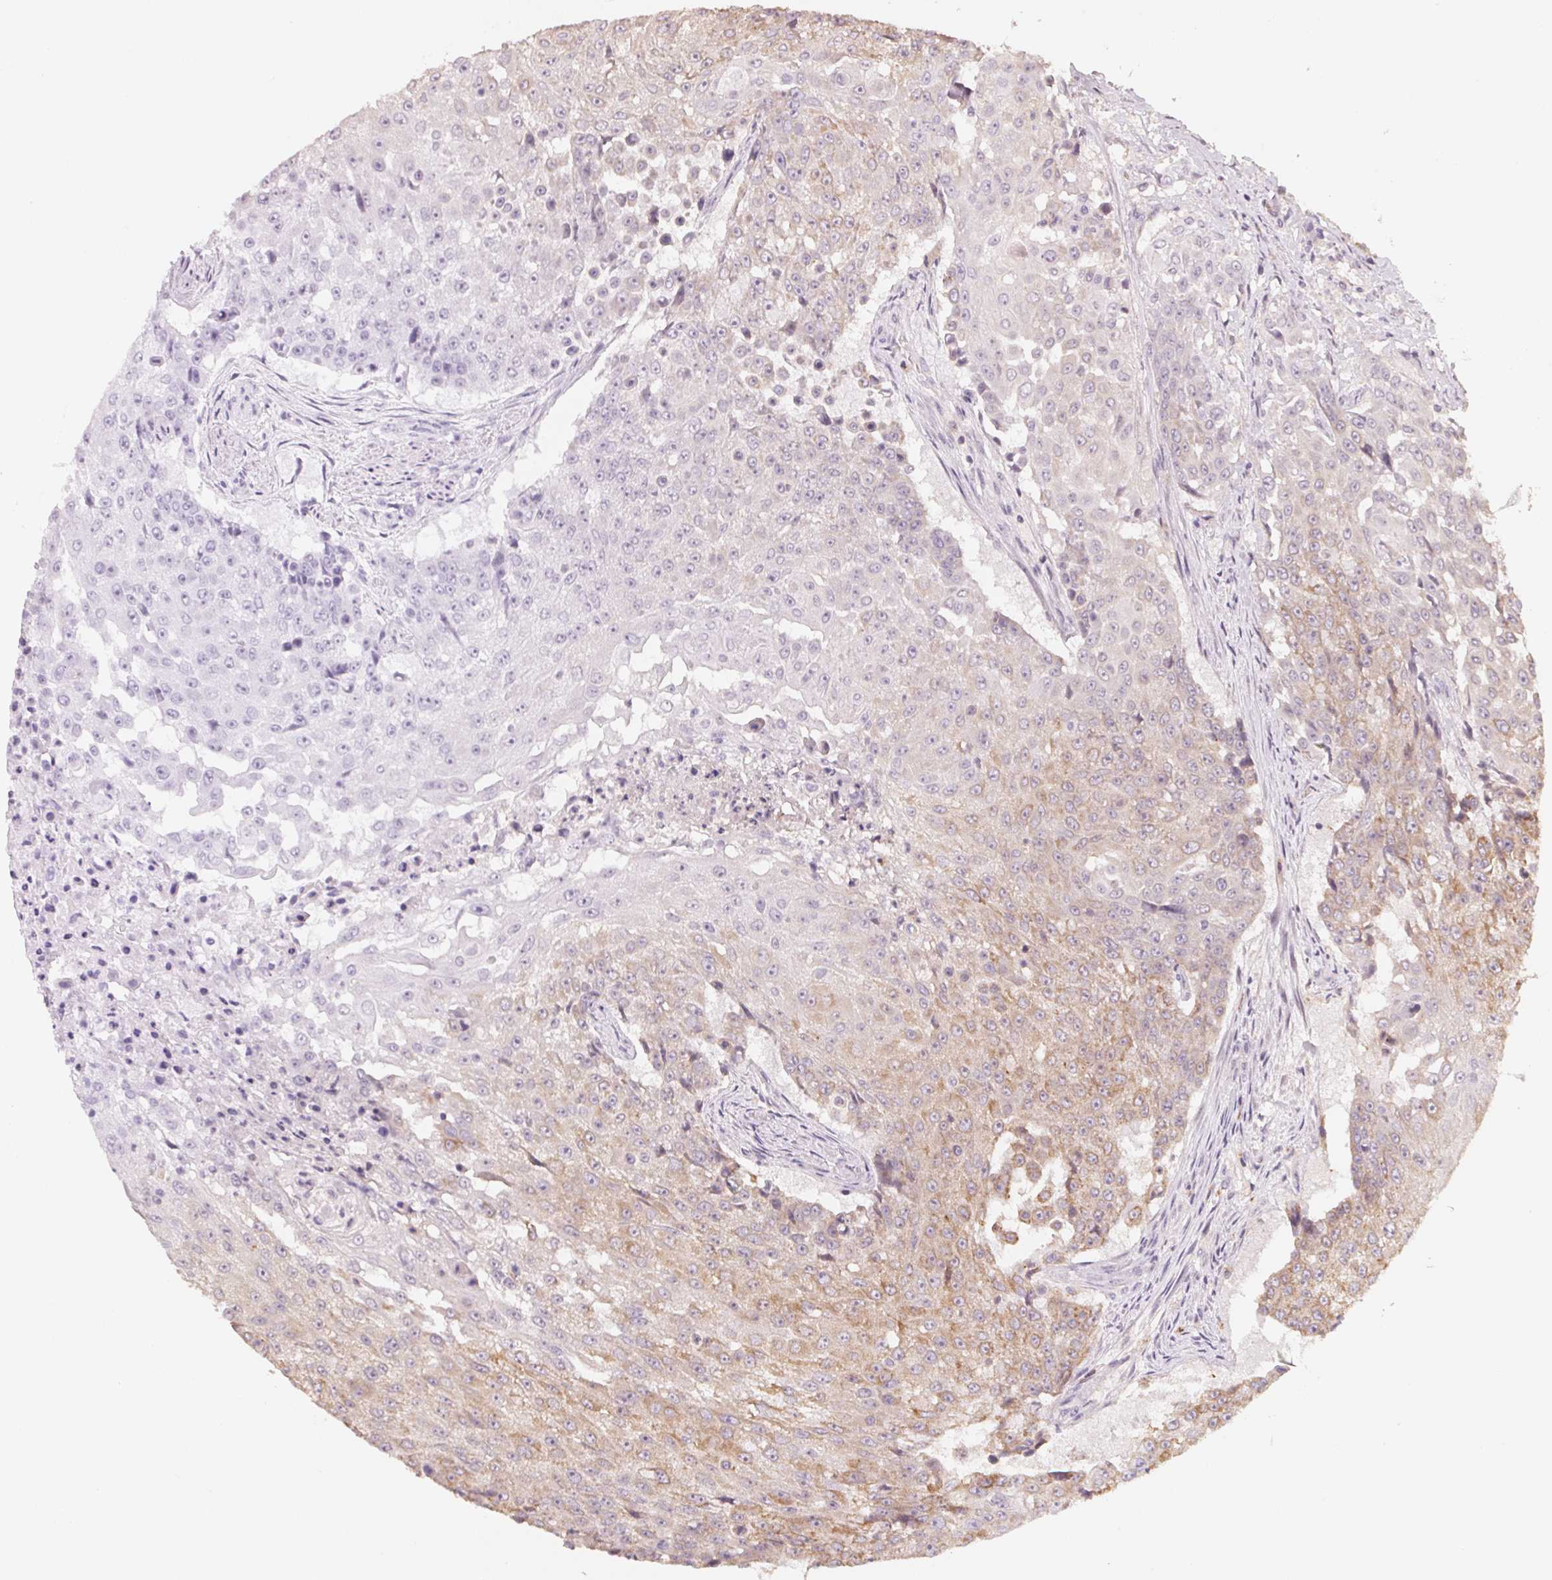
{"staining": {"intensity": "weak", "quantity": "<25%", "location": "cytoplasmic/membranous"}, "tissue": "urothelial cancer", "cell_type": "Tumor cells", "image_type": "cancer", "snomed": [{"axis": "morphology", "description": "Urothelial carcinoma, High grade"}, {"axis": "topography", "description": "Urinary bladder"}], "caption": "Immunohistochemical staining of human high-grade urothelial carcinoma shows no significant staining in tumor cells.", "gene": "TREH", "patient": {"sex": "female", "age": 63}}